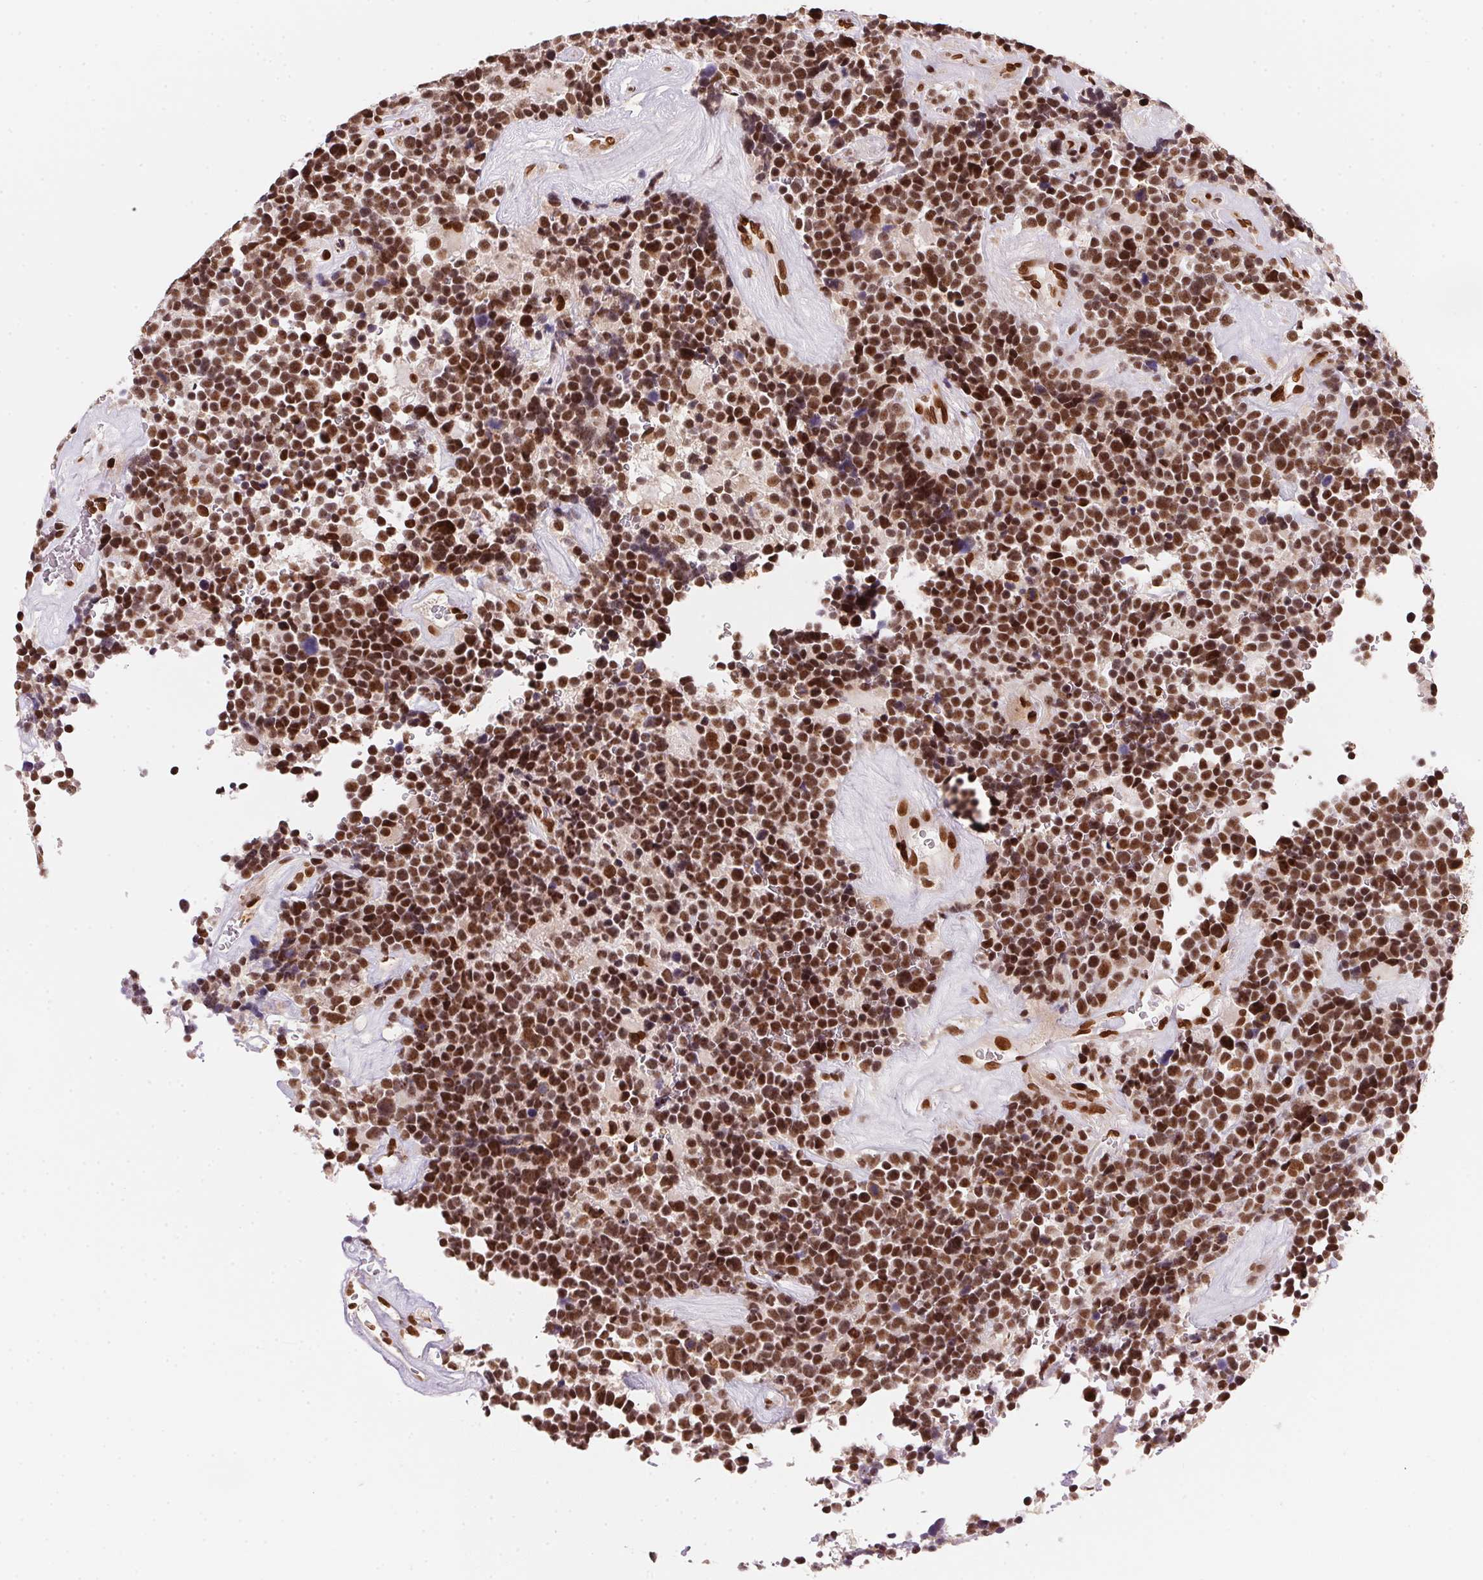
{"staining": {"intensity": "strong", "quantity": ">75%", "location": "nuclear"}, "tissue": "glioma", "cell_type": "Tumor cells", "image_type": "cancer", "snomed": [{"axis": "morphology", "description": "Glioma, malignant, High grade"}, {"axis": "topography", "description": "Brain"}], "caption": "Strong nuclear staining is seen in about >75% of tumor cells in malignant glioma (high-grade).", "gene": "SAP30BP", "patient": {"sex": "male", "age": 33}}